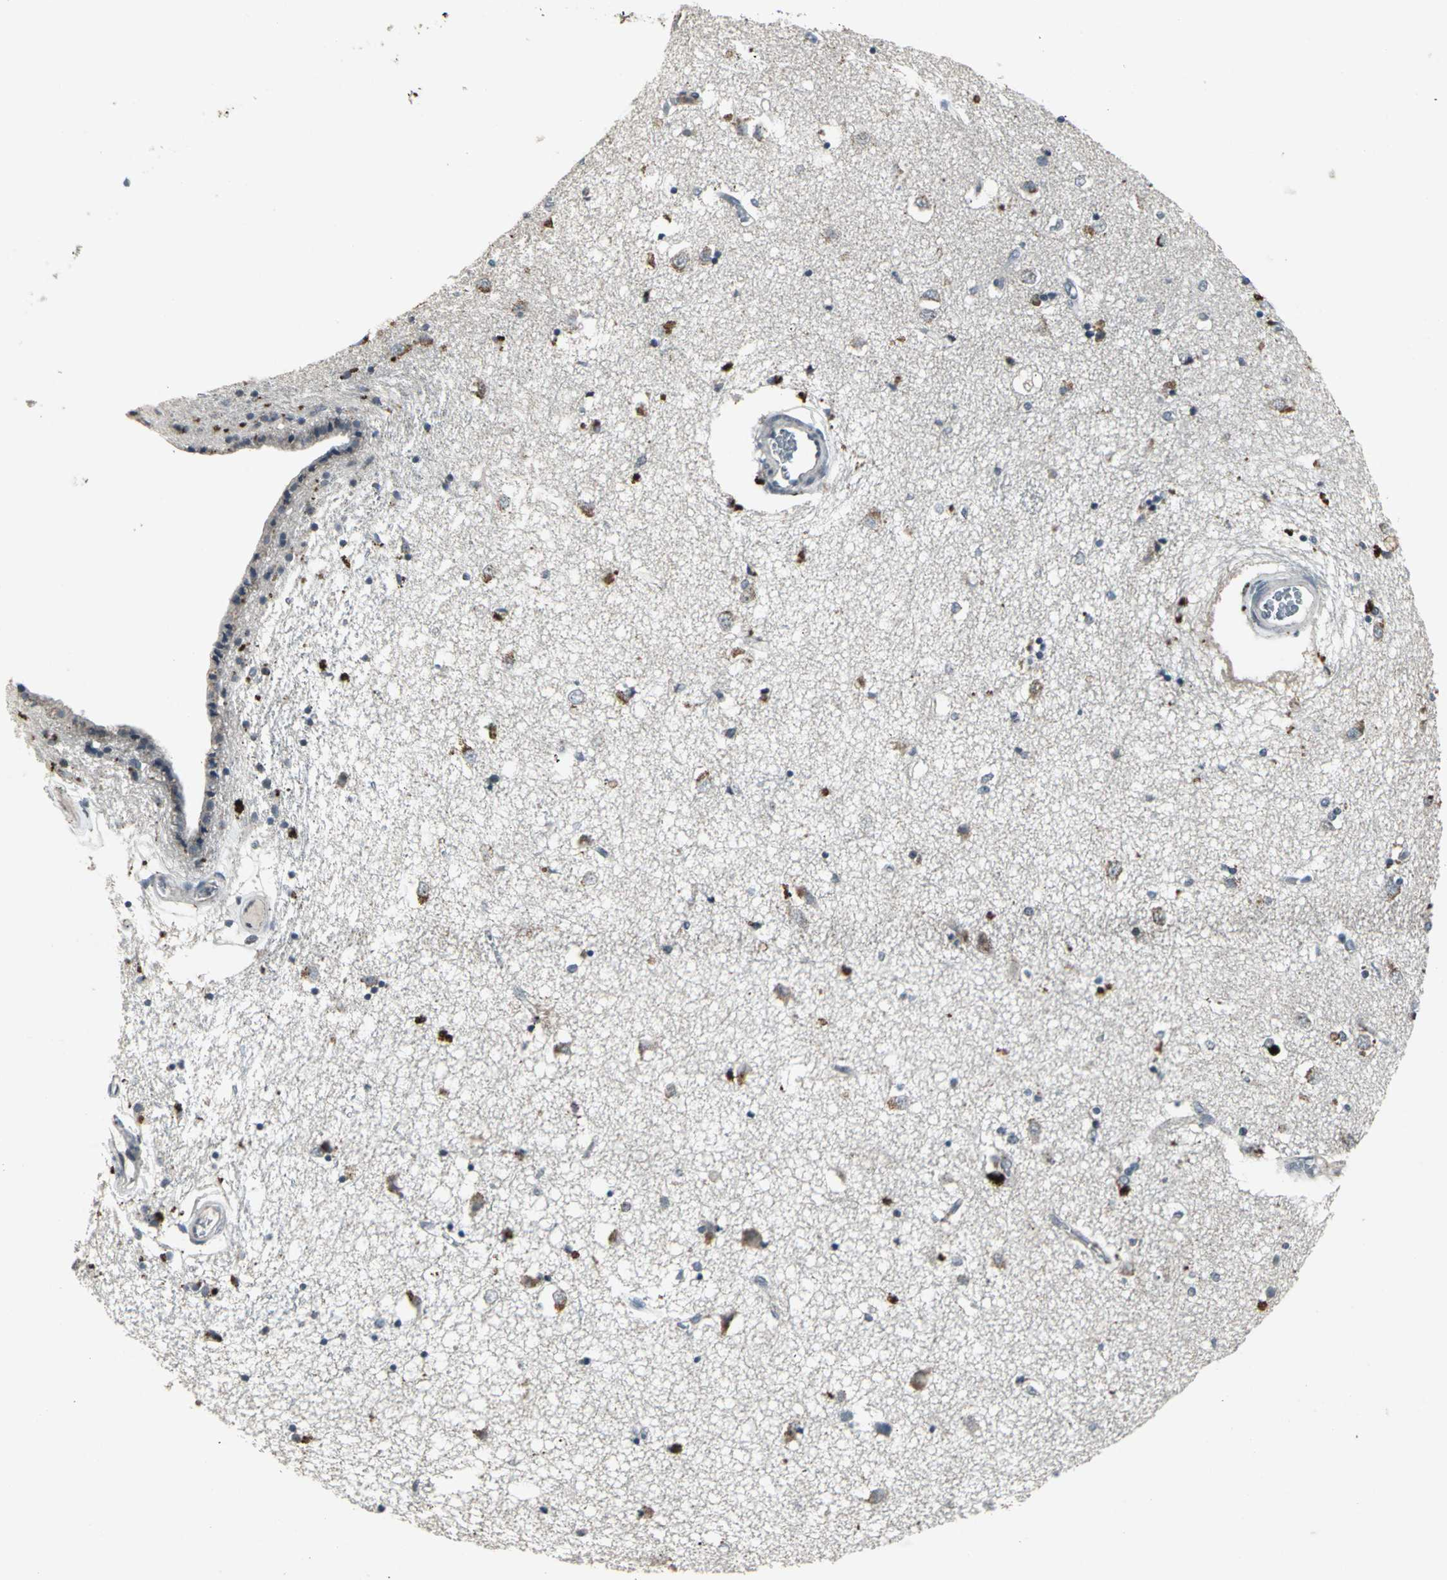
{"staining": {"intensity": "negative", "quantity": "none", "location": "none"}, "tissue": "caudate", "cell_type": "Glial cells", "image_type": "normal", "snomed": [{"axis": "morphology", "description": "Normal tissue, NOS"}, {"axis": "topography", "description": "Lateral ventricle wall"}], "caption": "Histopathology image shows no protein staining in glial cells of unremarkable caudate. Brightfield microscopy of immunohistochemistry stained with DAB (brown) and hematoxylin (blue), captured at high magnification.", "gene": "BMP4", "patient": {"sex": "female", "age": 54}}